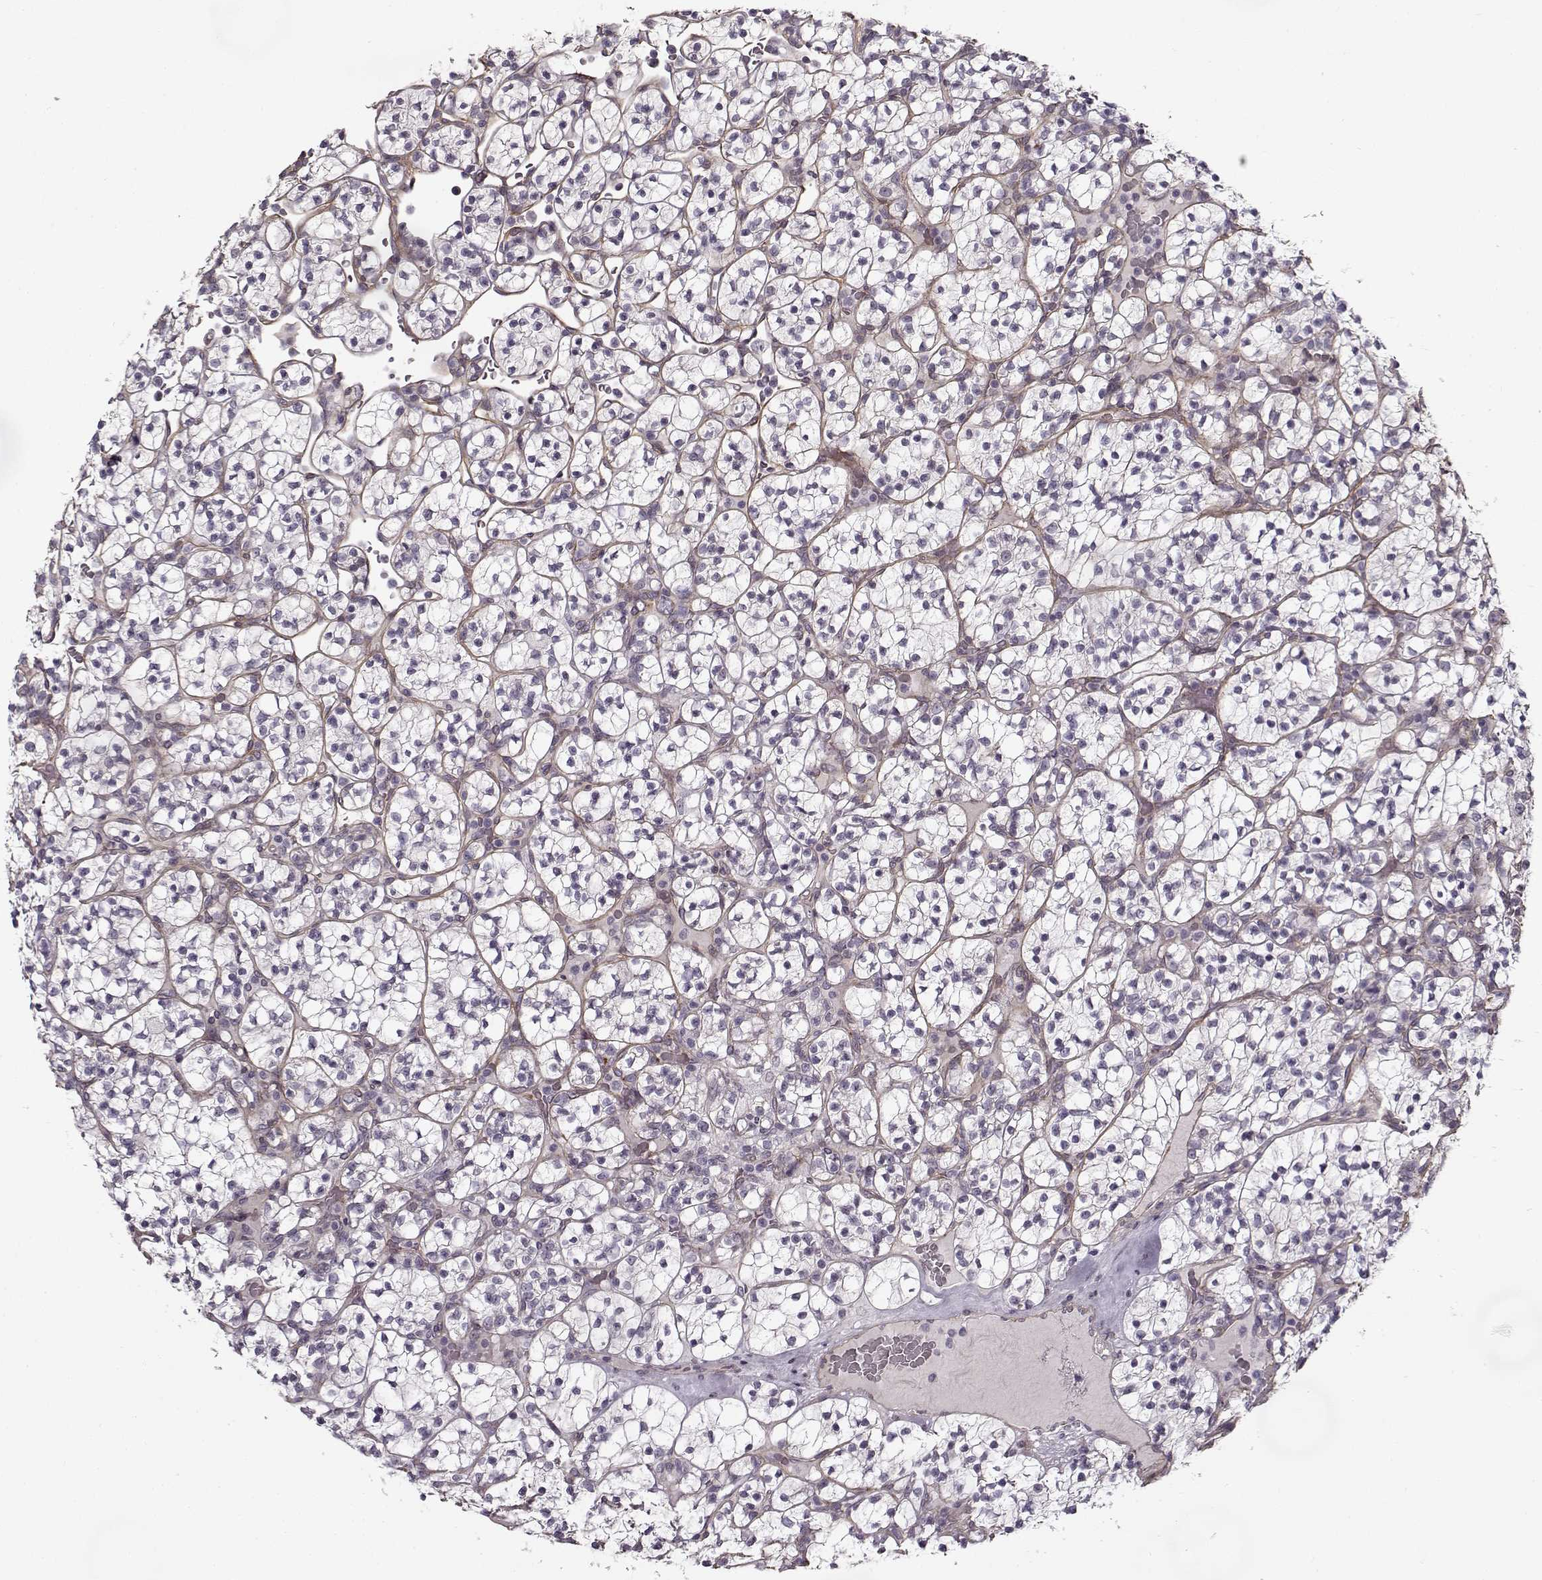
{"staining": {"intensity": "negative", "quantity": "none", "location": "none"}, "tissue": "renal cancer", "cell_type": "Tumor cells", "image_type": "cancer", "snomed": [{"axis": "morphology", "description": "Adenocarcinoma, NOS"}, {"axis": "topography", "description": "Kidney"}], "caption": "This histopathology image is of adenocarcinoma (renal) stained with immunohistochemistry to label a protein in brown with the nuclei are counter-stained blue. There is no expression in tumor cells.", "gene": "LAMB2", "patient": {"sex": "female", "age": 89}}